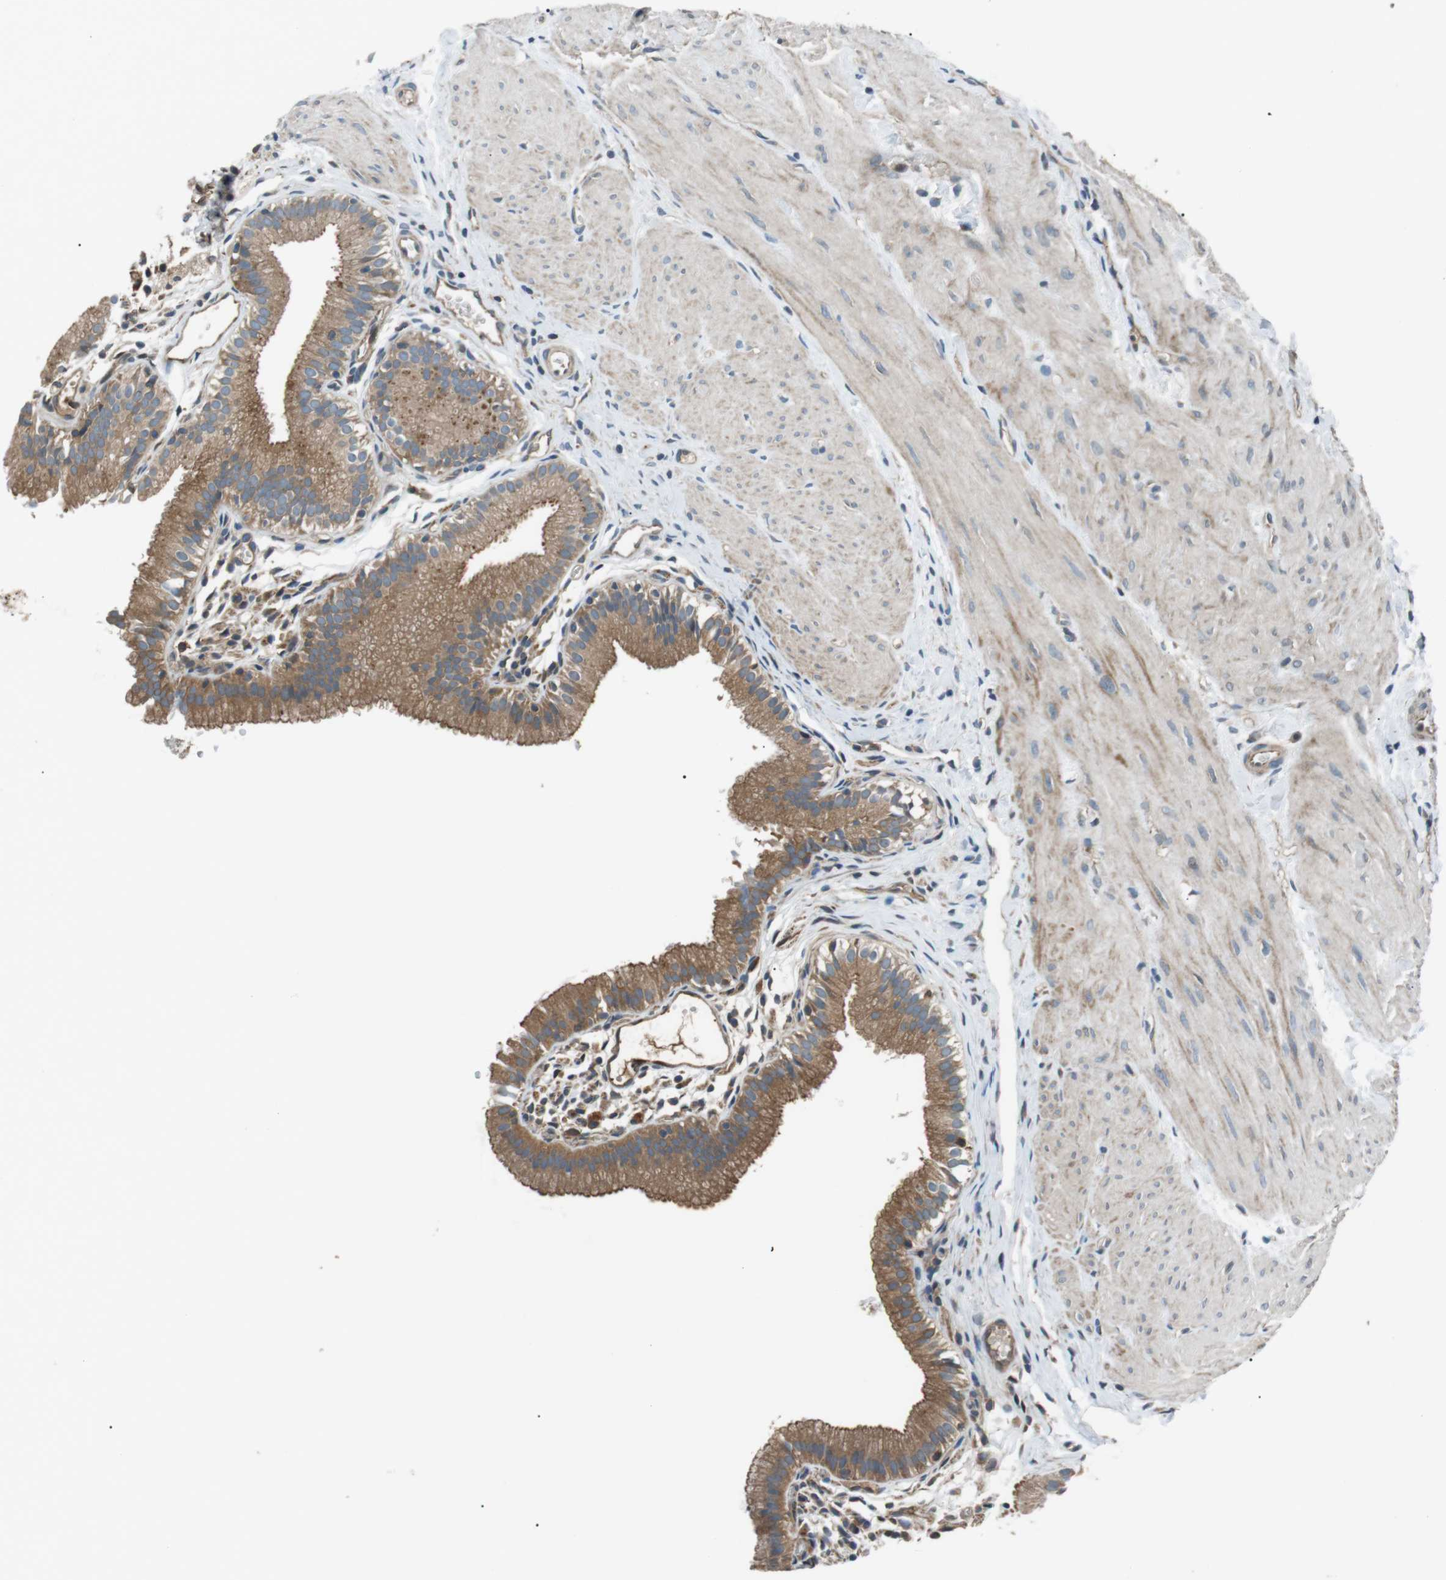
{"staining": {"intensity": "moderate", "quantity": ">75%", "location": "cytoplasmic/membranous"}, "tissue": "gallbladder", "cell_type": "Glandular cells", "image_type": "normal", "snomed": [{"axis": "morphology", "description": "Normal tissue, NOS"}, {"axis": "topography", "description": "Gallbladder"}], "caption": "This photomicrograph reveals IHC staining of unremarkable human gallbladder, with medium moderate cytoplasmic/membranous positivity in approximately >75% of glandular cells.", "gene": "GPR161", "patient": {"sex": "female", "age": 26}}